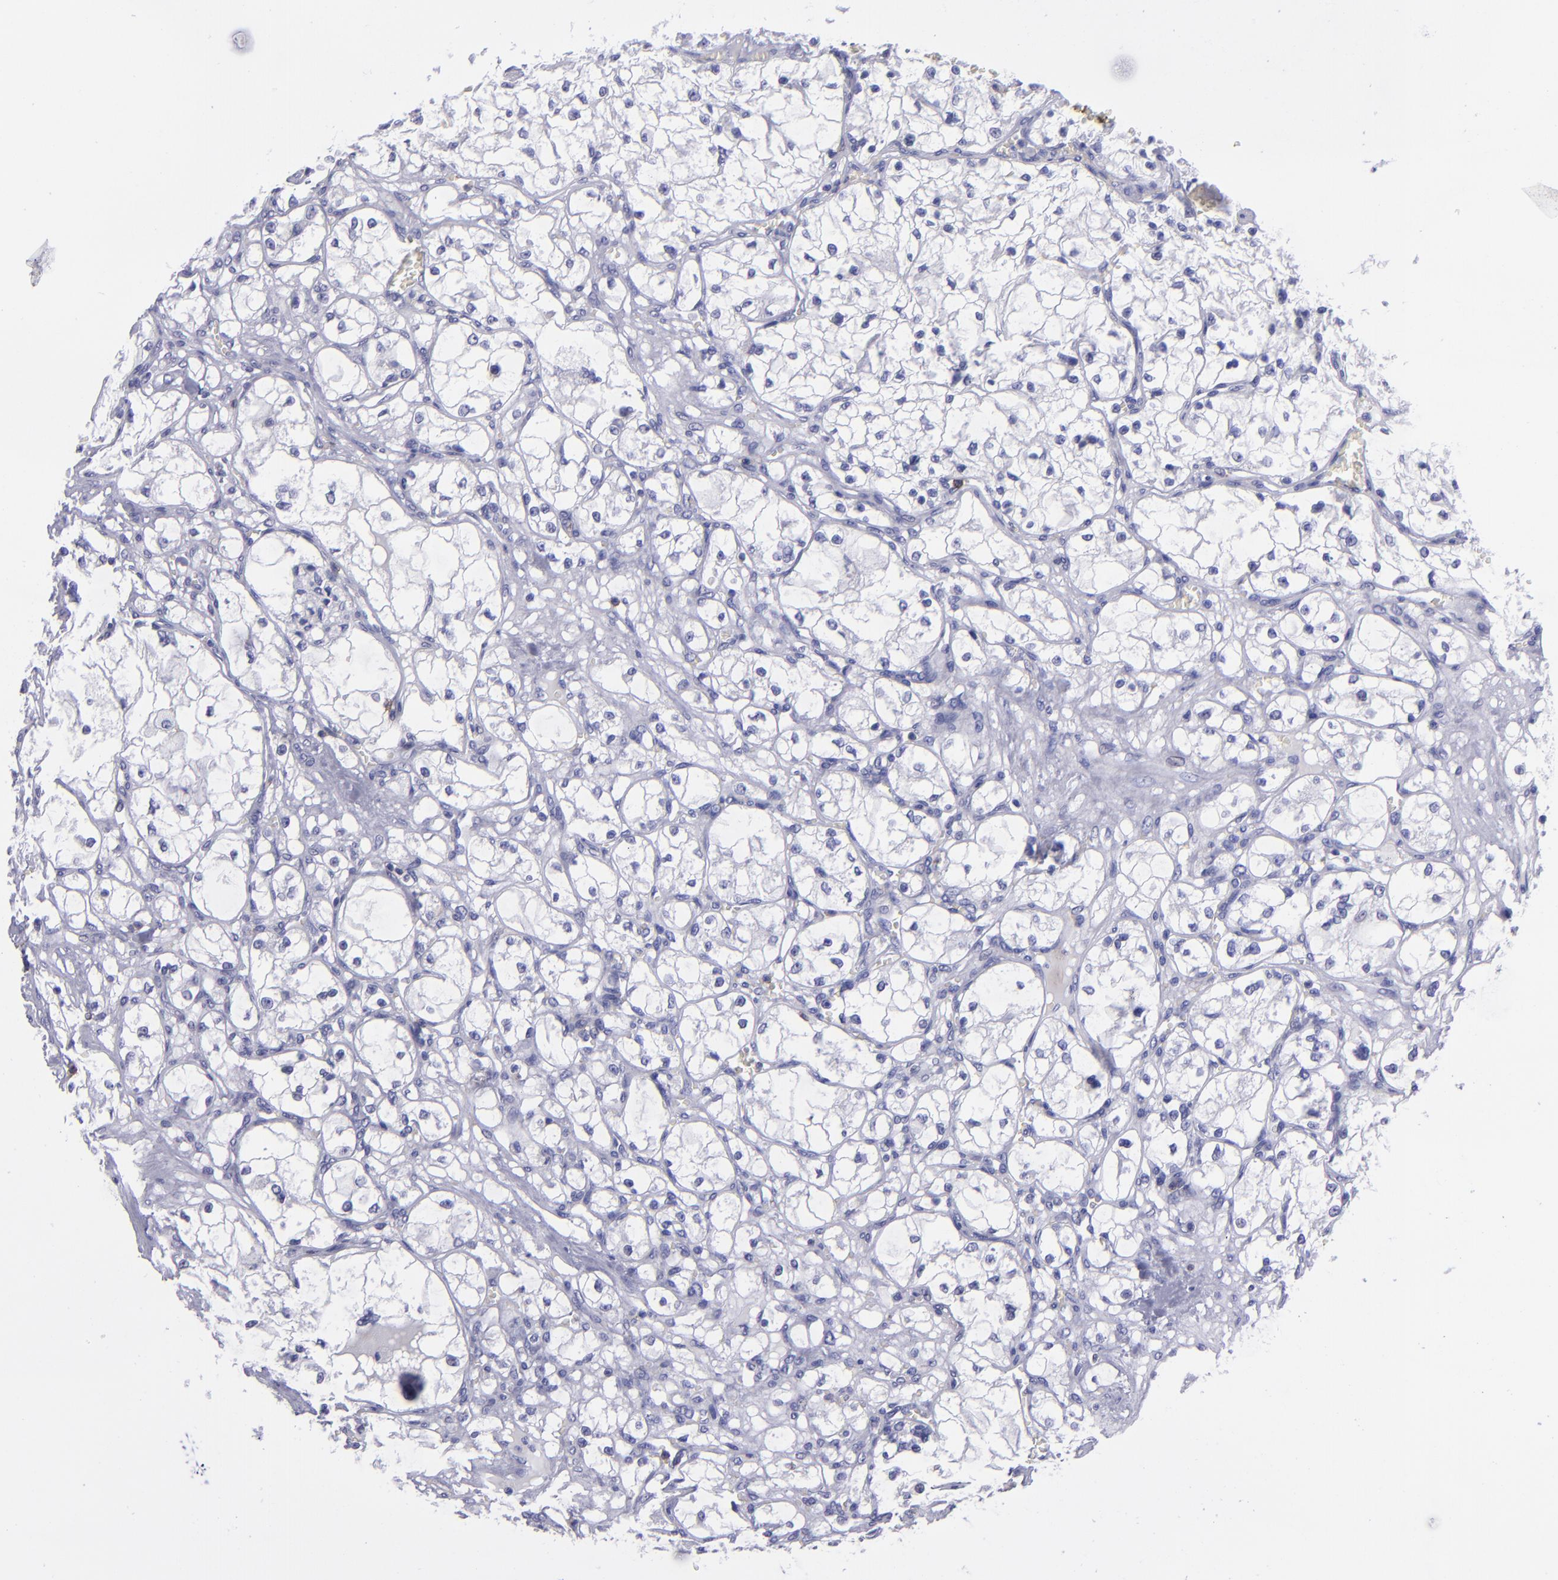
{"staining": {"intensity": "negative", "quantity": "none", "location": "none"}, "tissue": "renal cancer", "cell_type": "Tumor cells", "image_type": "cancer", "snomed": [{"axis": "morphology", "description": "Adenocarcinoma, NOS"}, {"axis": "topography", "description": "Kidney"}], "caption": "This is an immunohistochemistry (IHC) photomicrograph of human renal cancer. There is no staining in tumor cells.", "gene": "CD6", "patient": {"sex": "male", "age": 61}}